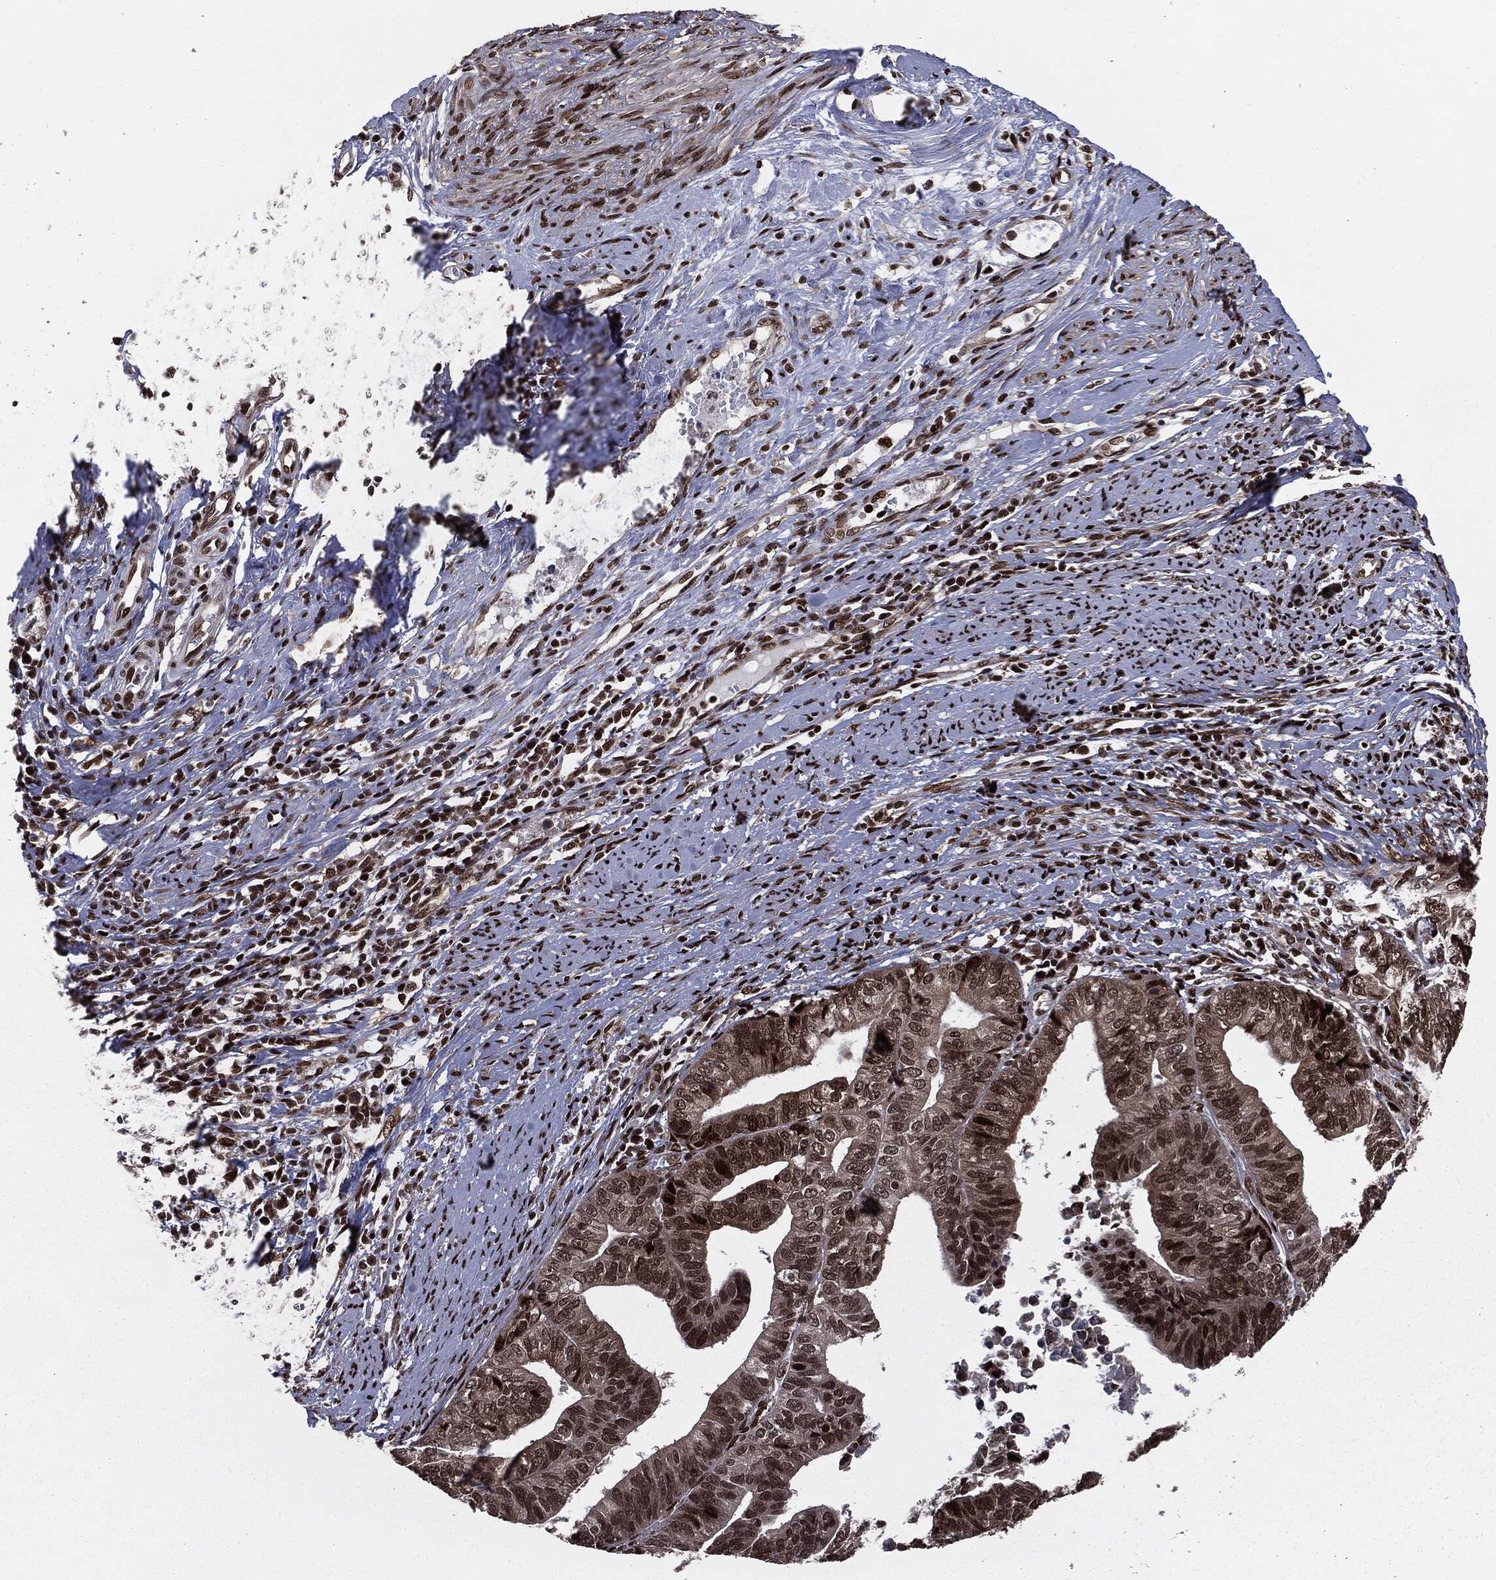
{"staining": {"intensity": "strong", "quantity": "25%-75%", "location": "nuclear"}, "tissue": "endometrial cancer", "cell_type": "Tumor cells", "image_type": "cancer", "snomed": [{"axis": "morphology", "description": "Adenocarcinoma, NOS"}, {"axis": "topography", "description": "Endometrium"}], "caption": "DAB (3,3'-diaminobenzidine) immunohistochemical staining of human endometrial cancer (adenocarcinoma) reveals strong nuclear protein expression in approximately 25%-75% of tumor cells. Nuclei are stained in blue.", "gene": "DVL2", "patient": {"sex": "female", "age": 65}}